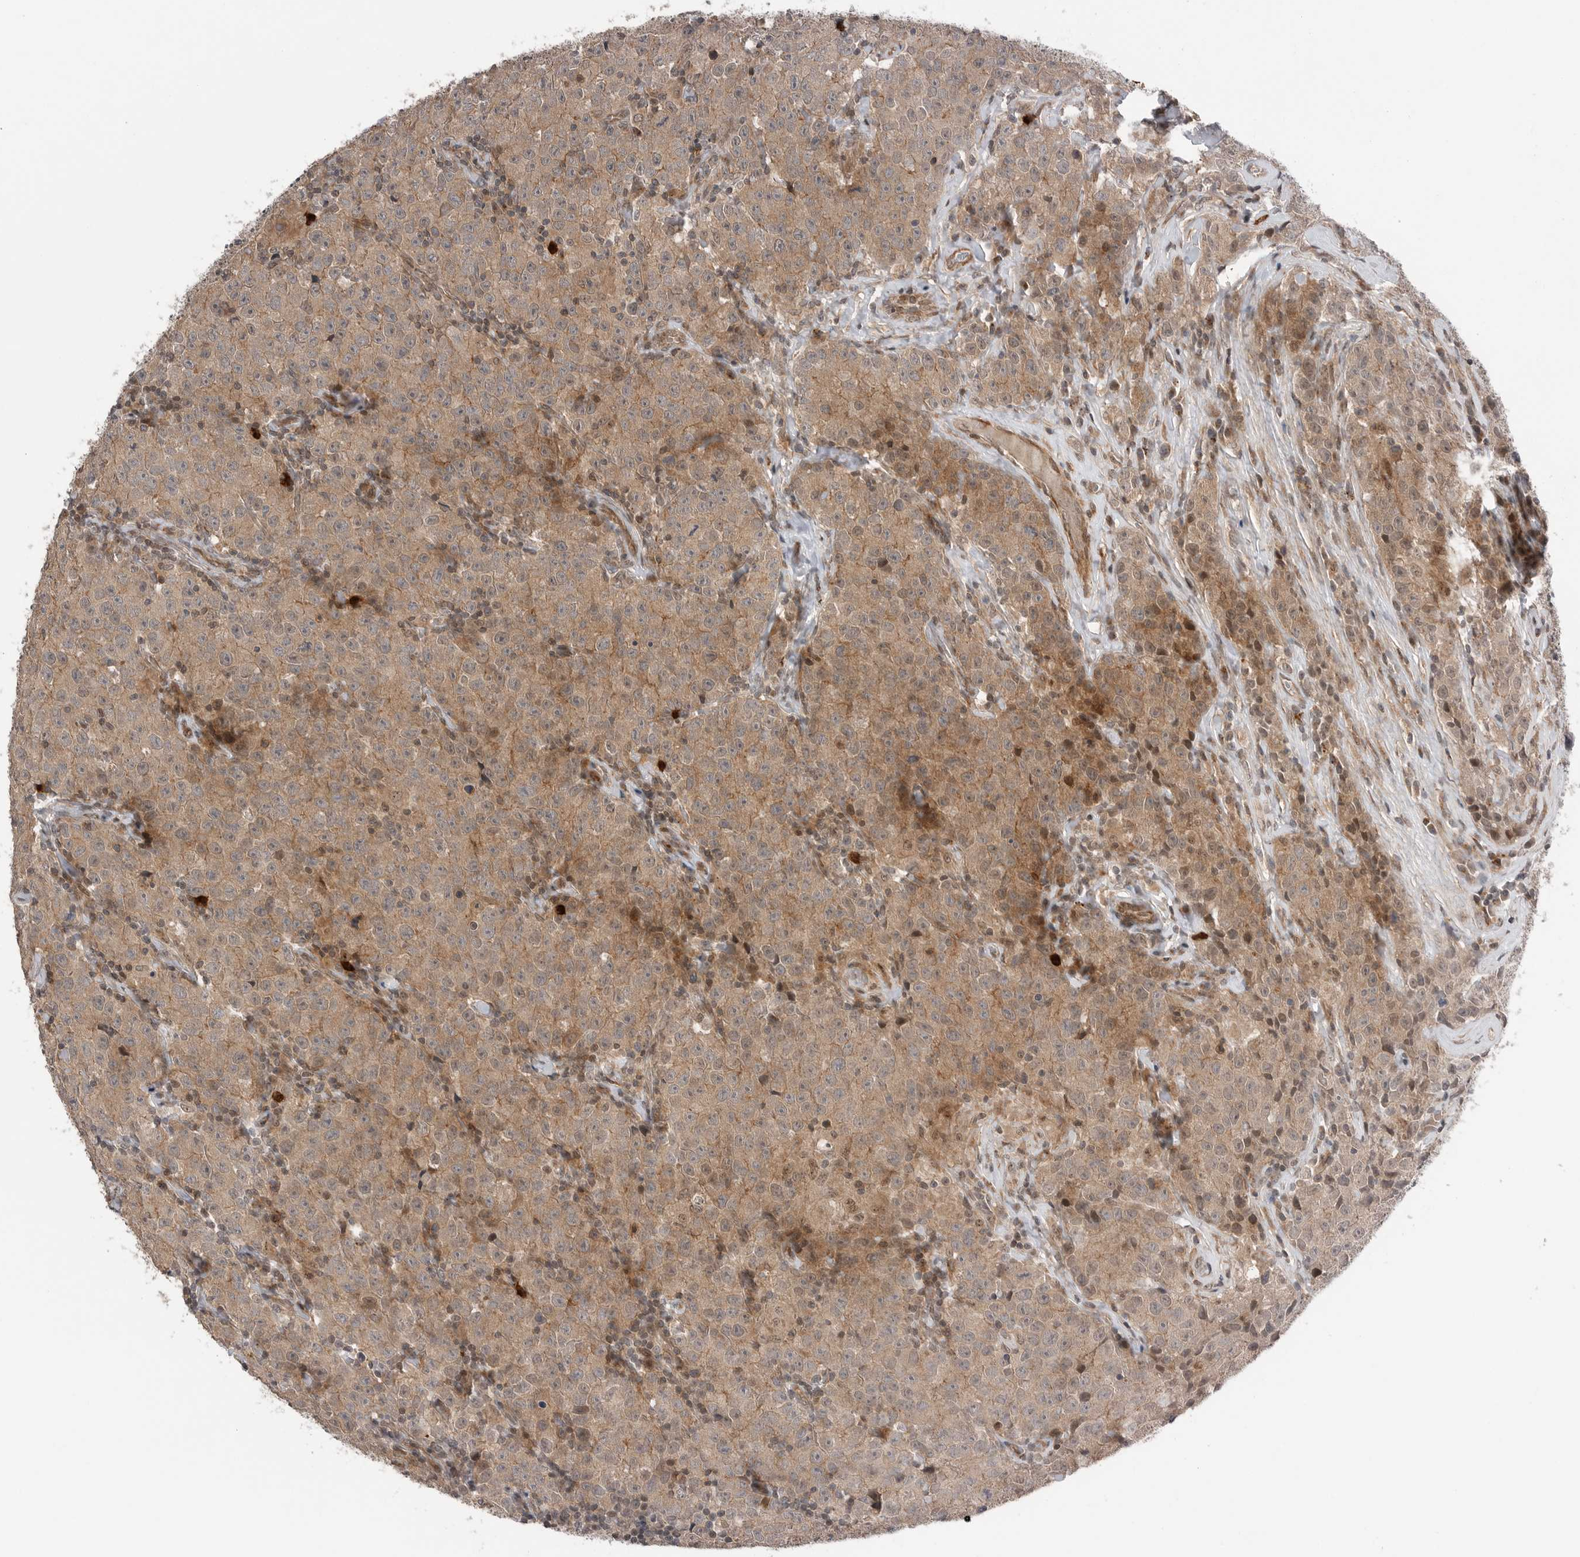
{"staining": {"intensity": "weak", "quantity": ">75%", "location": "cytoplasmic/membranous"}, "tissue": "testis cancer", "cell_type": "Tumor cells", "image_type": "cancer", "snomed": [{"axis": "morphology", "description": "Seminoma, NOS"}, {"axis": "morphology", "description": "Carcinoma, Embryonal, NOS"}, {"axis": "topography", "description": "Testis"}], "caption": "Immunohistochemical staining of human testis cancer (embryonal carcinoma) exhibits weak cytoplasmic/membranous protein staining in about >75% of tumor cells.", "gene": "PEAK1", "patient": {"sex": "male", "age": 43}}